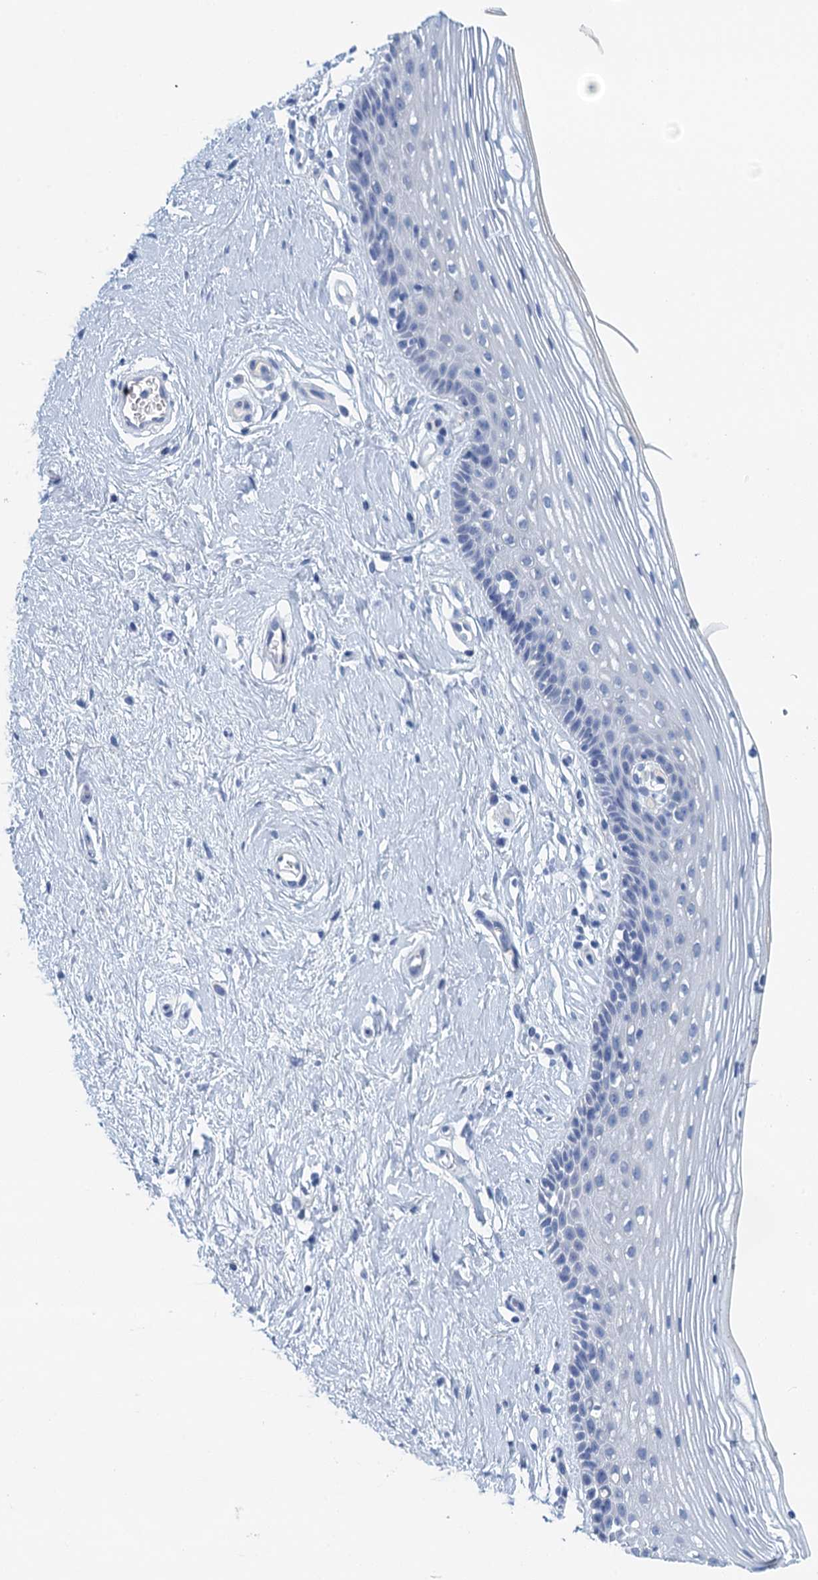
{"staining": {"intensity": "negative", "quantity": "none", "location": "none"}, "tissue": "vagina", "cell_type": "Squamous epithelial cells", "image_type": "normal", "snomed": [{"axis": "morphology", "description": "Normal tissue, NOS"}, {"axis": "topography", "description": "Vagina"}], "caption": "IHC image of benign human vagina stained for a protein (brown), which demonstrates no expression in squamous epithelial cells. (Brightfield microscopy of DAB (3,3'-diaminobenzidine) immunohistochemistry at high magnification).", "gene": "CYP51A1", "patient": {"sex": "female", "age": 46}}